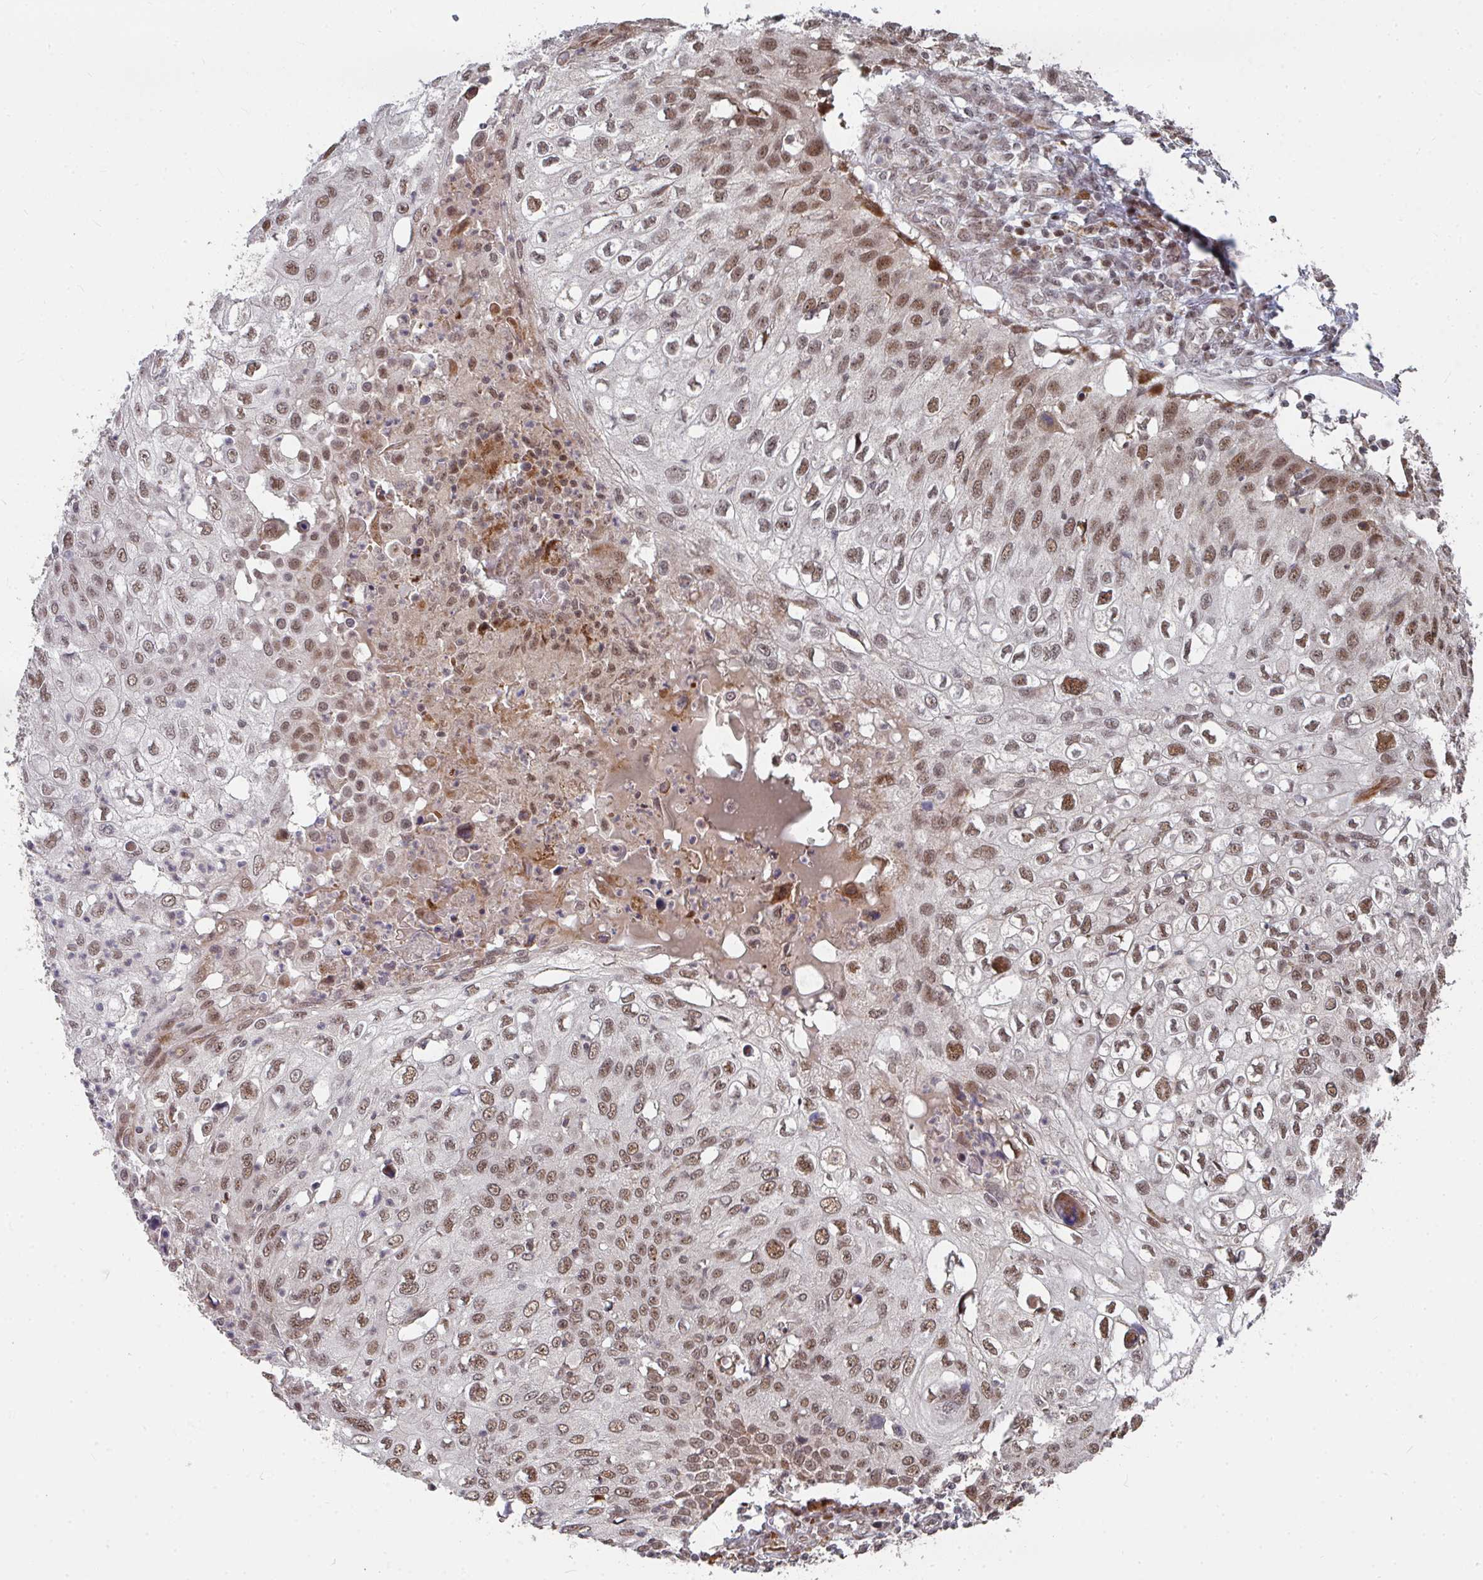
{"staining": {"intensity": "moderate", "quantity": ">75%", "location": "cytoplasmic/membranous,nuclear"}, "tissue": "skin cancer", "cell_type": "Tumor cells", "image_type": "cancer", "snomed": [{"axis": "morphology", "description": "Squamous cell carcinoma, NOS"}, {"axis": "topography", "description": "Skin"}], "caption": "This histopathology image reveals IHC staining of human skin squamous cell carcinoma, with medium moderate cytoplasmic/membranous and nuclear positivity in about >75% of tumor cells.", "gene": "RBBP5", "patient": {"sex": "male", "age": 87}}